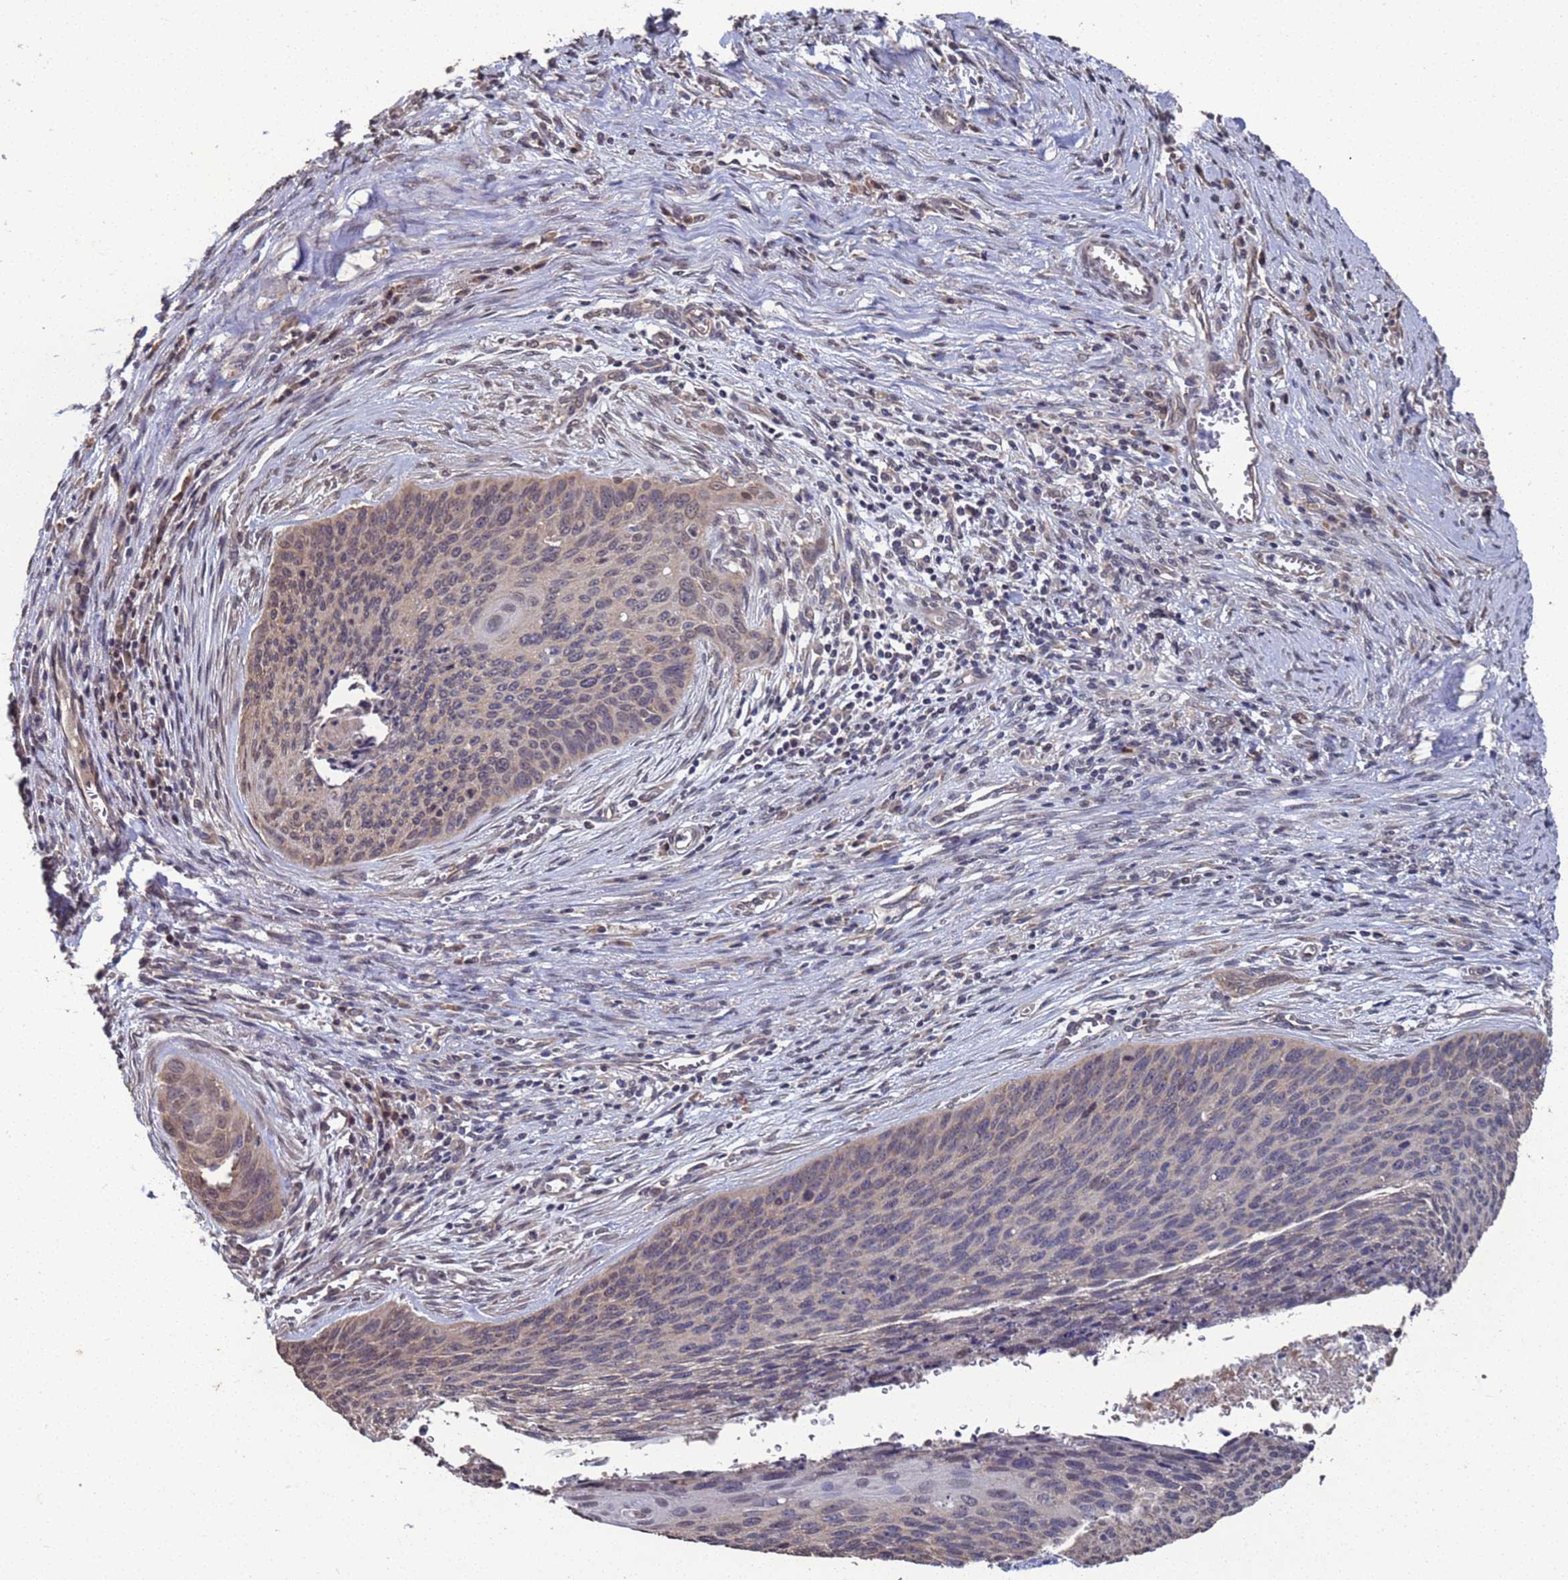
{"staining": {"intensity": "weak", "quantity": "25%-75%", "location": "cytoplasmic/membranous"}, "tissue": "cervical cancer", "cell_type": "Tumor cells", "image_type": "cancer", "snomed": [{"axis": "morphology", "description": "Squamous cell carcinoma, NOS"}, {"axis": "topography", "description": "Cervix"}], "caption": "Weak cytoplasmic/membranous positivity is appreciated in approximately 25%-75% of tumor cells in squamous cell carcinoma (cervical). The protein of interest is stained brown, and the nuclei are stained in blue (DAB (3,3'-diaminobenzidine) IHC with brightfield microscopy, high magnification).", "gene": "CFAP119", "patient": {"sex": "female", "age": 55}}